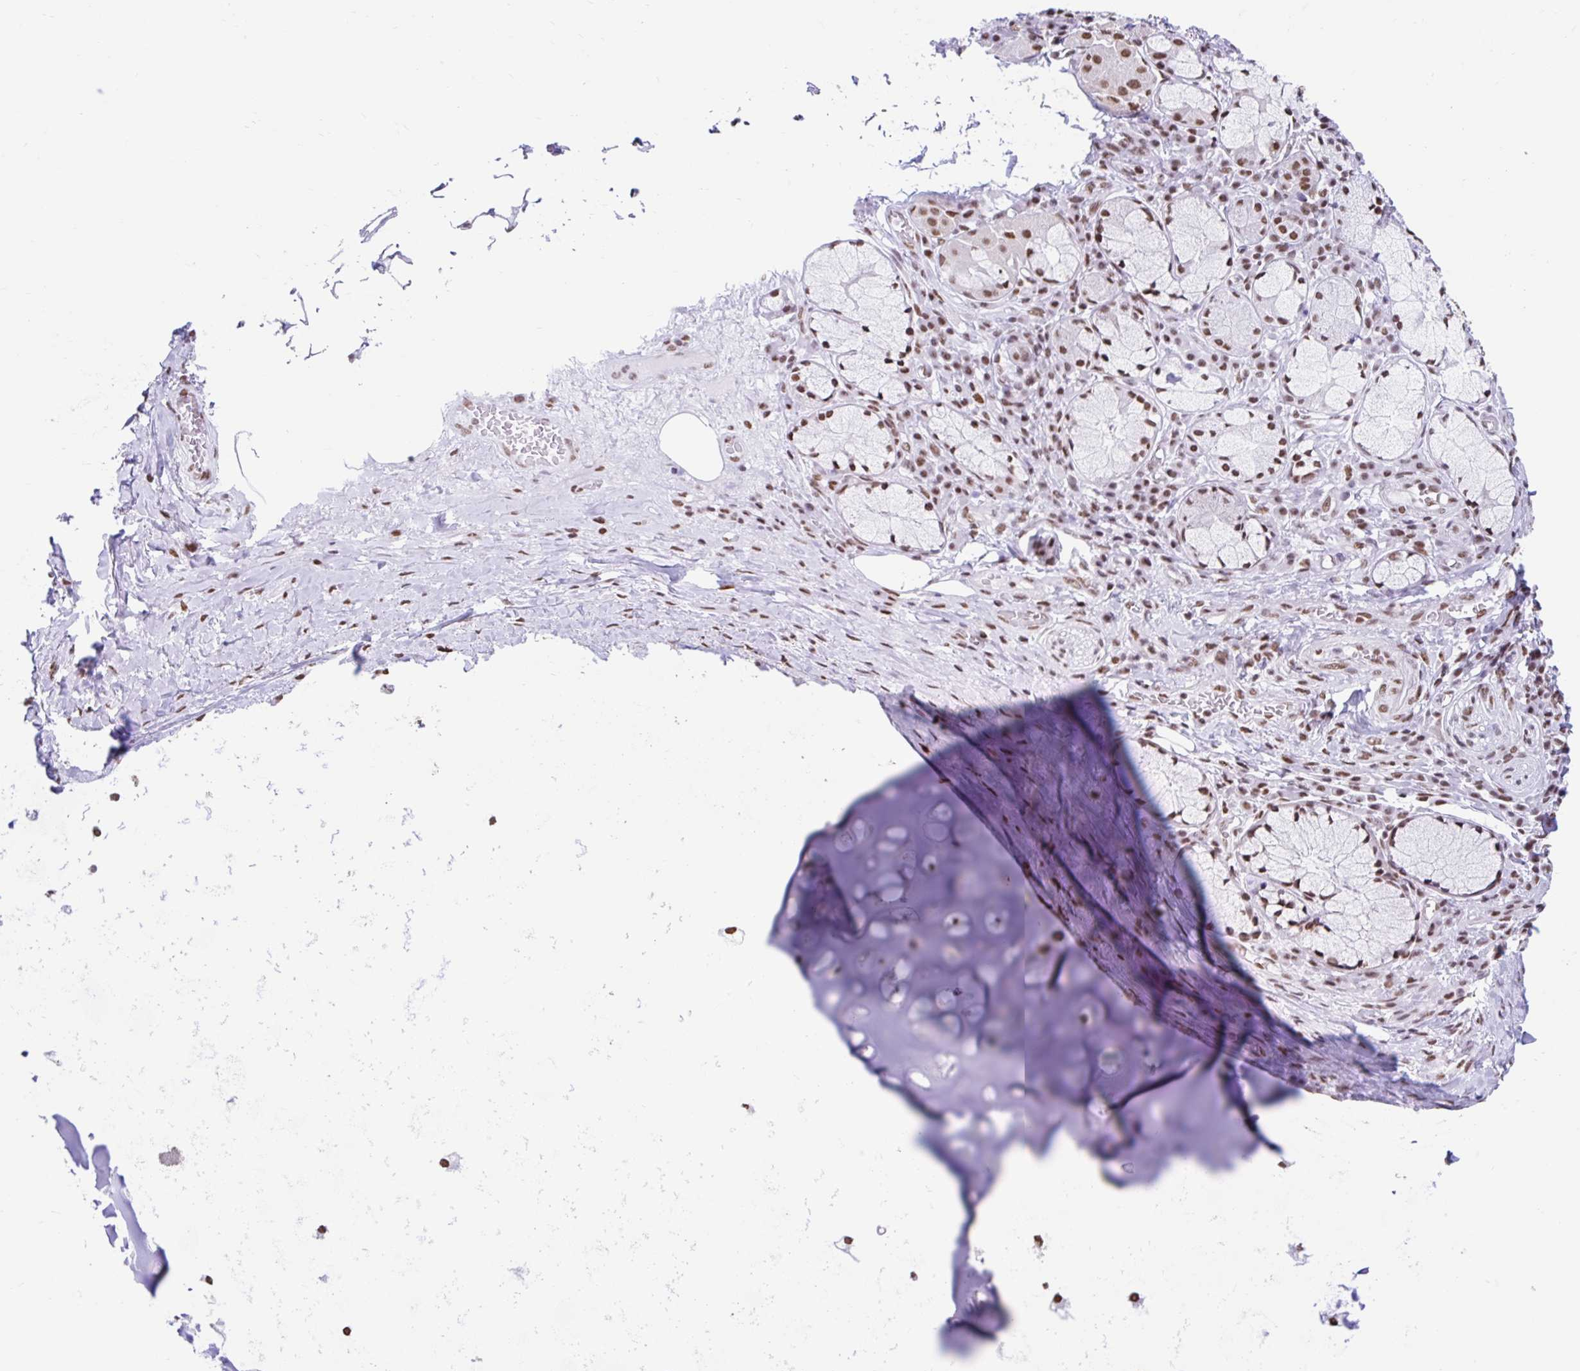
{"staining": {"intensity": "negative", "quantity": "none", "location": "none"}, "tissue": "adipose tissue", "cell_type": "Adipocytes", "image_type": "normal", "snomed": [{"axis": "morphology", "description": "Normal tissue, NOS"}, {"axis": "topography", "description": "Cartilage tissue"}, {"axis": "topography", "description": "Bronchus"}], "caption": "The micrograph demonstrates no staining of adipocytes in benign adipose tissue.", "gene": "KHDRBS1", "patient": {"sex": "male", "age": 56}}